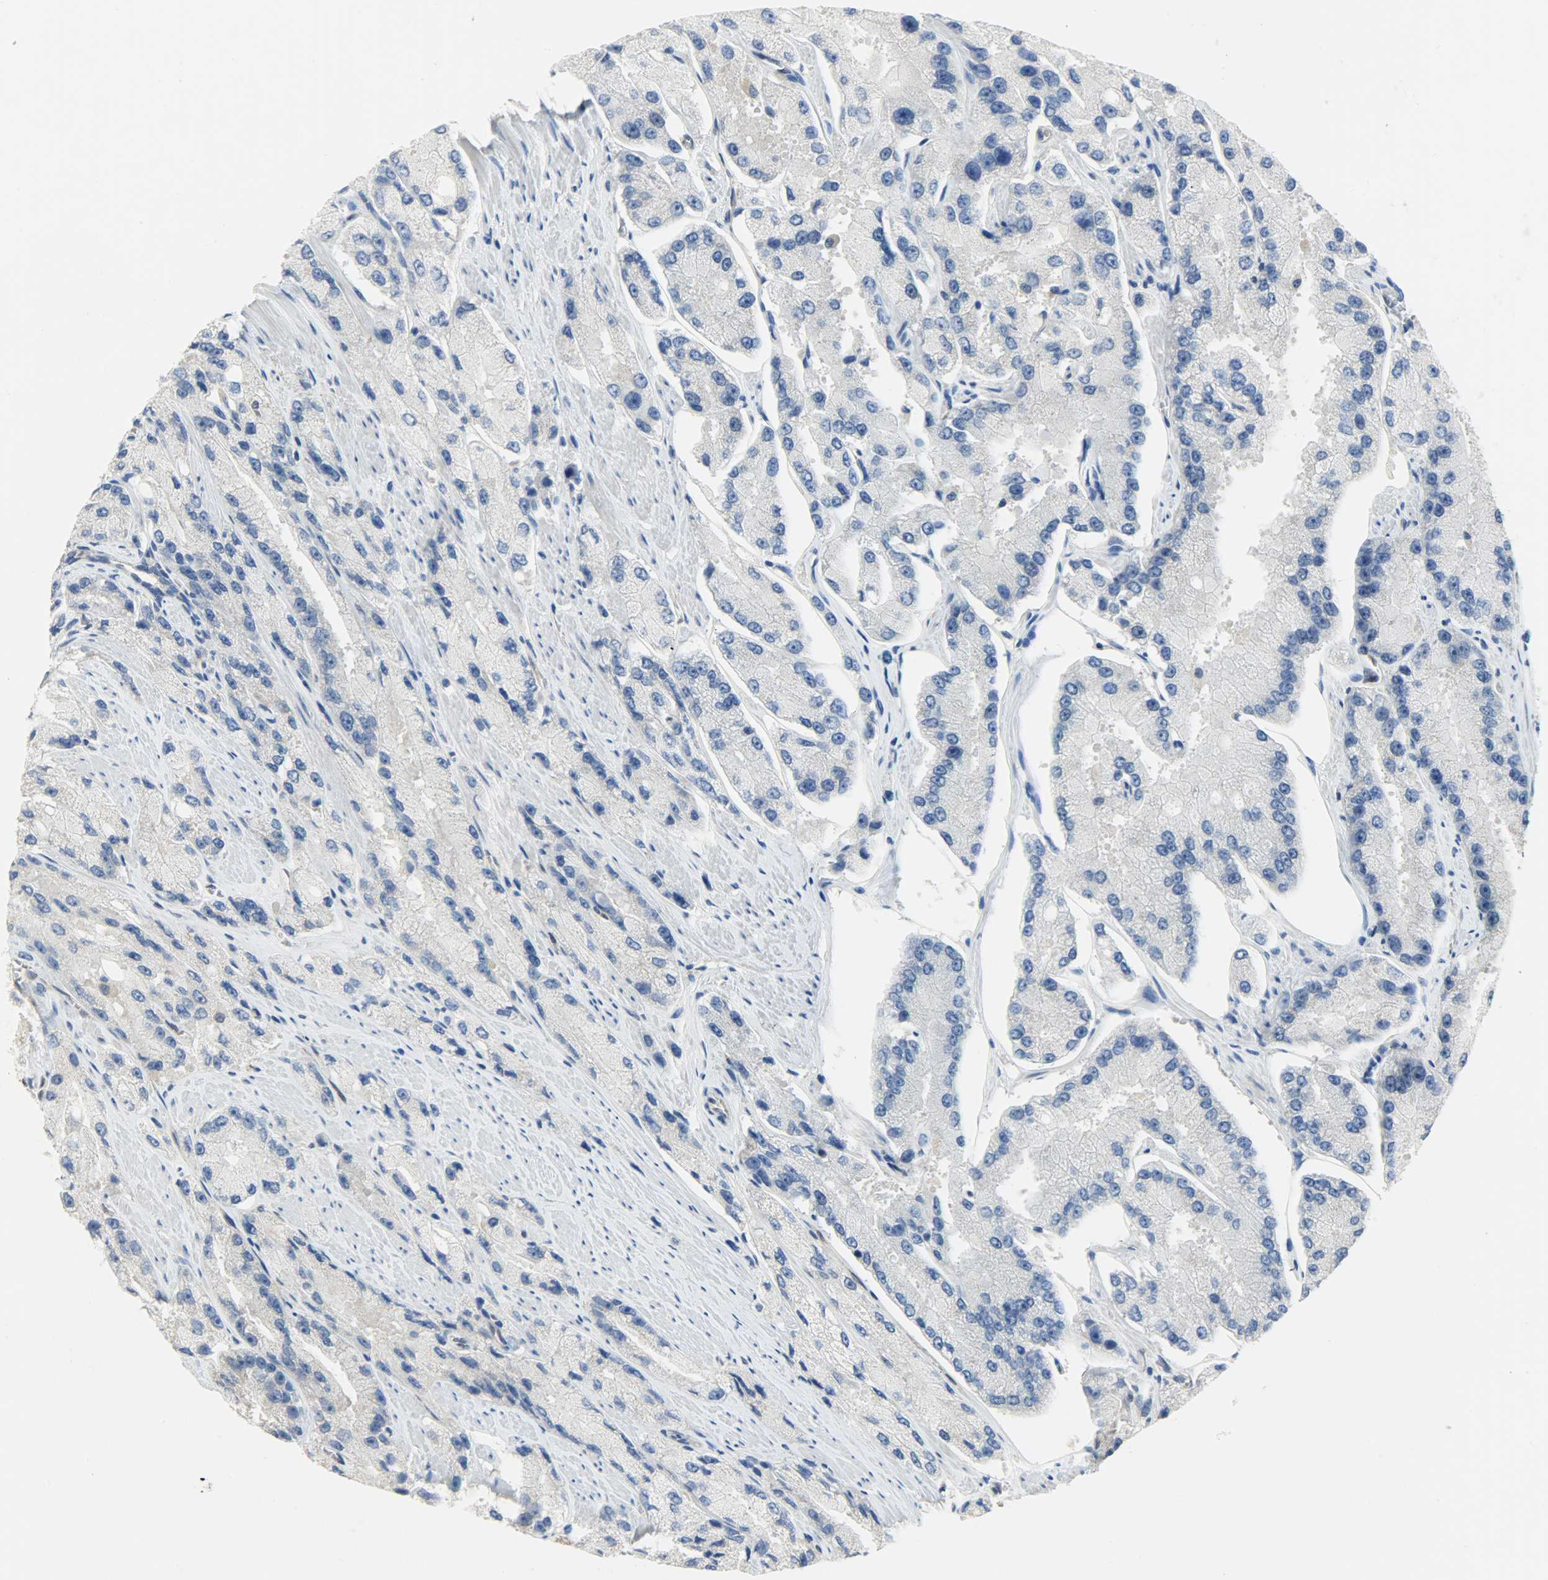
{"staining": {"intensity": "negative", "quantity": "none", "location": "none"}, "tissue": "prostate cancer", "cell_type": "Tumor cells", "image_type": "cancer", "snomed": [{"axis": "morphology", "description": "Adenocarcinoma, High grade"}, {"axis": "topography", "description": "Prostate"}], "caption": "Adenocarcinoma (high-grade) (prostate) was stained to show a protein in brown. There is no significant expression in tumor cells.", "gene": "FKBP1A", "patient": {"sex": "male", "age": 58}}